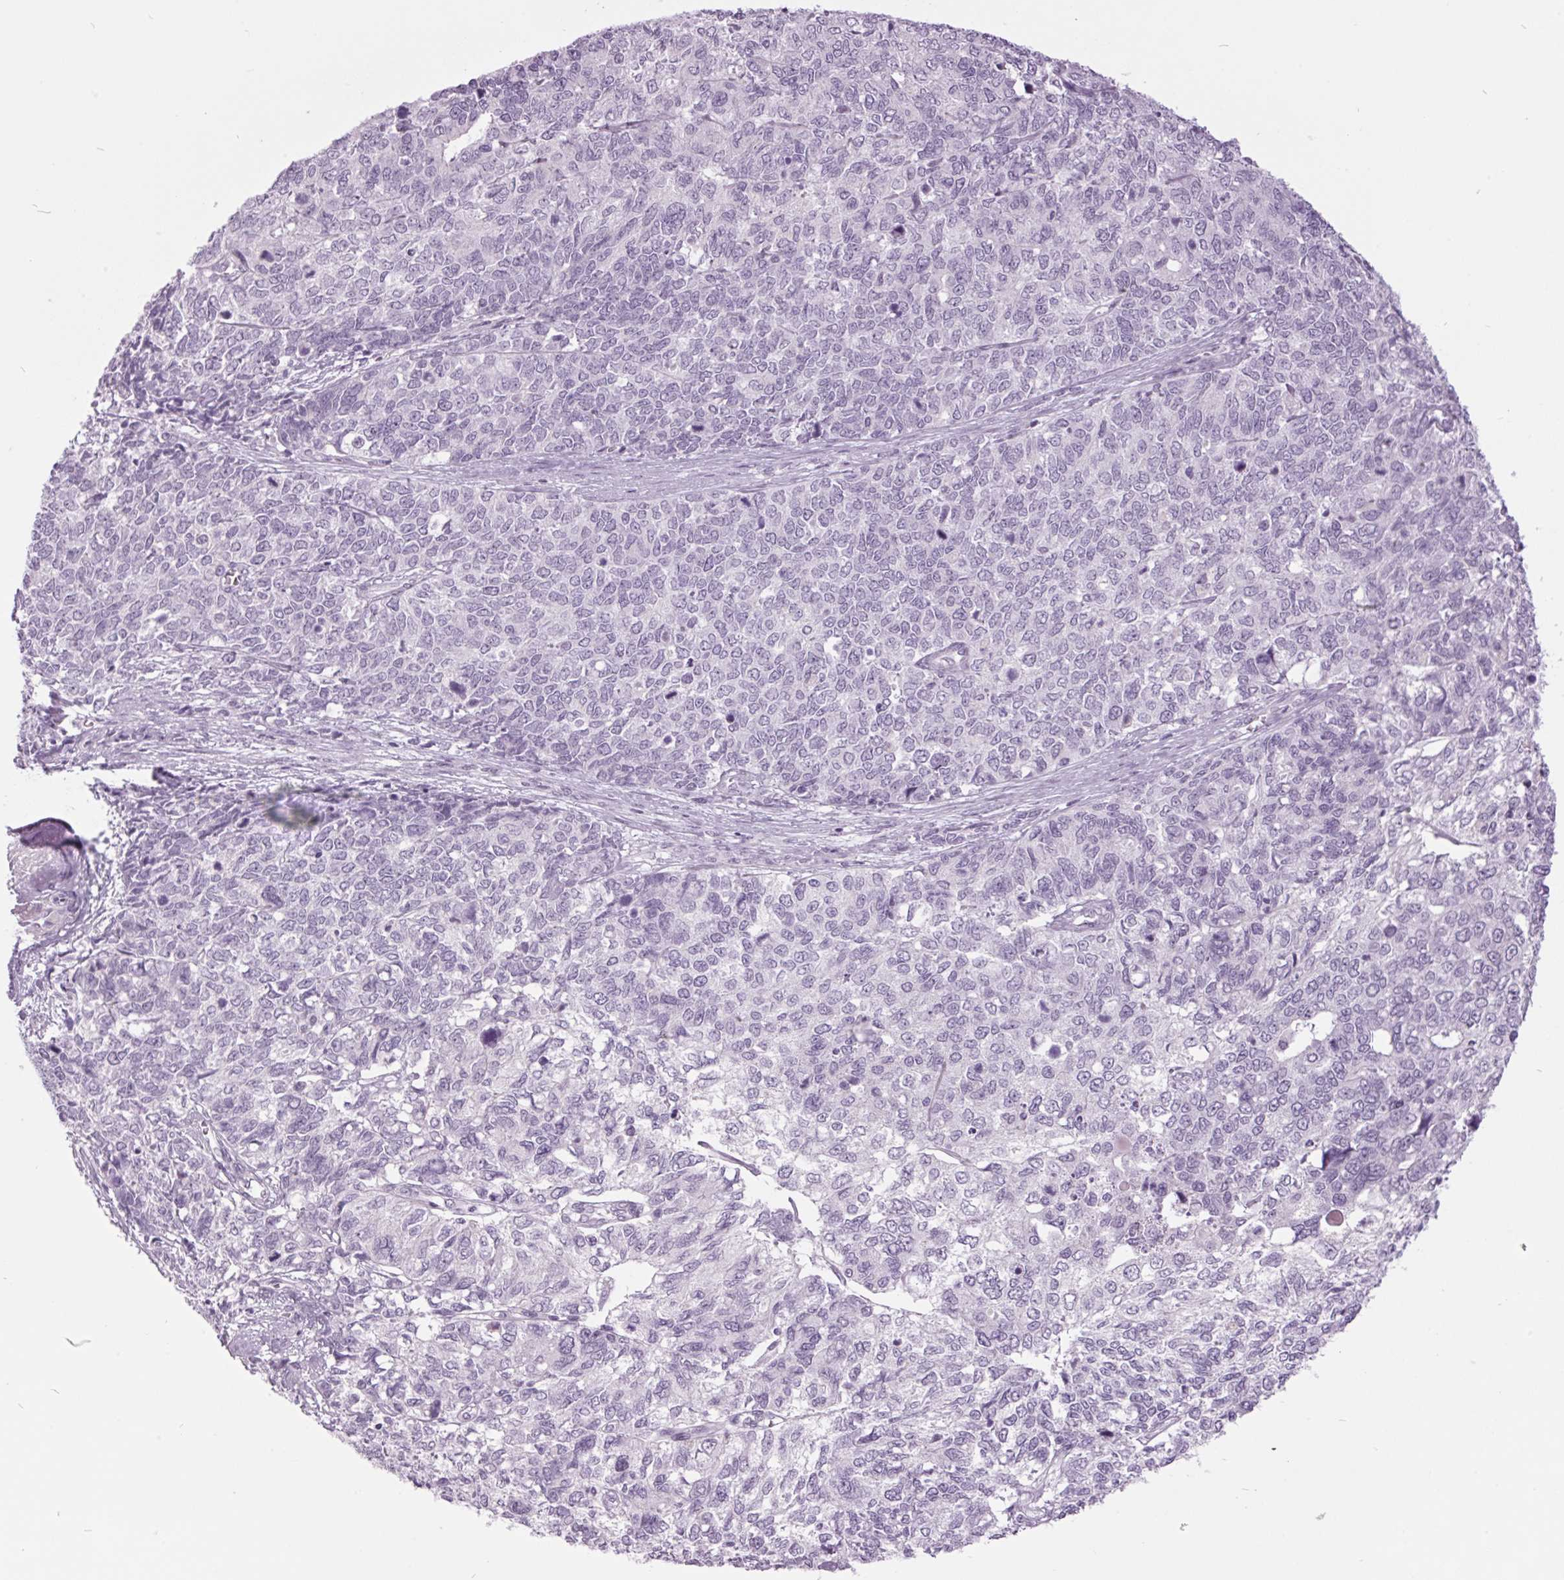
{"staining": {"intensity": "negative", "quantity": "none", "location": "none"}, "tissue": "cervical cancer", "cell_type": "Tumor cells", "image_type": "cancer", "snomed": [{"axis": "morphology", "description": "Adenocarcinoma, NOS"}, {"axis": "topography", "description": "Cervix"}], "caption": "Immunohistochemistry of human adenocarcinoma (cervical) demonstrates no expression in tumor cells.", "gene": "ODAD2", "patient": {"sex": "female", "age": 63}}